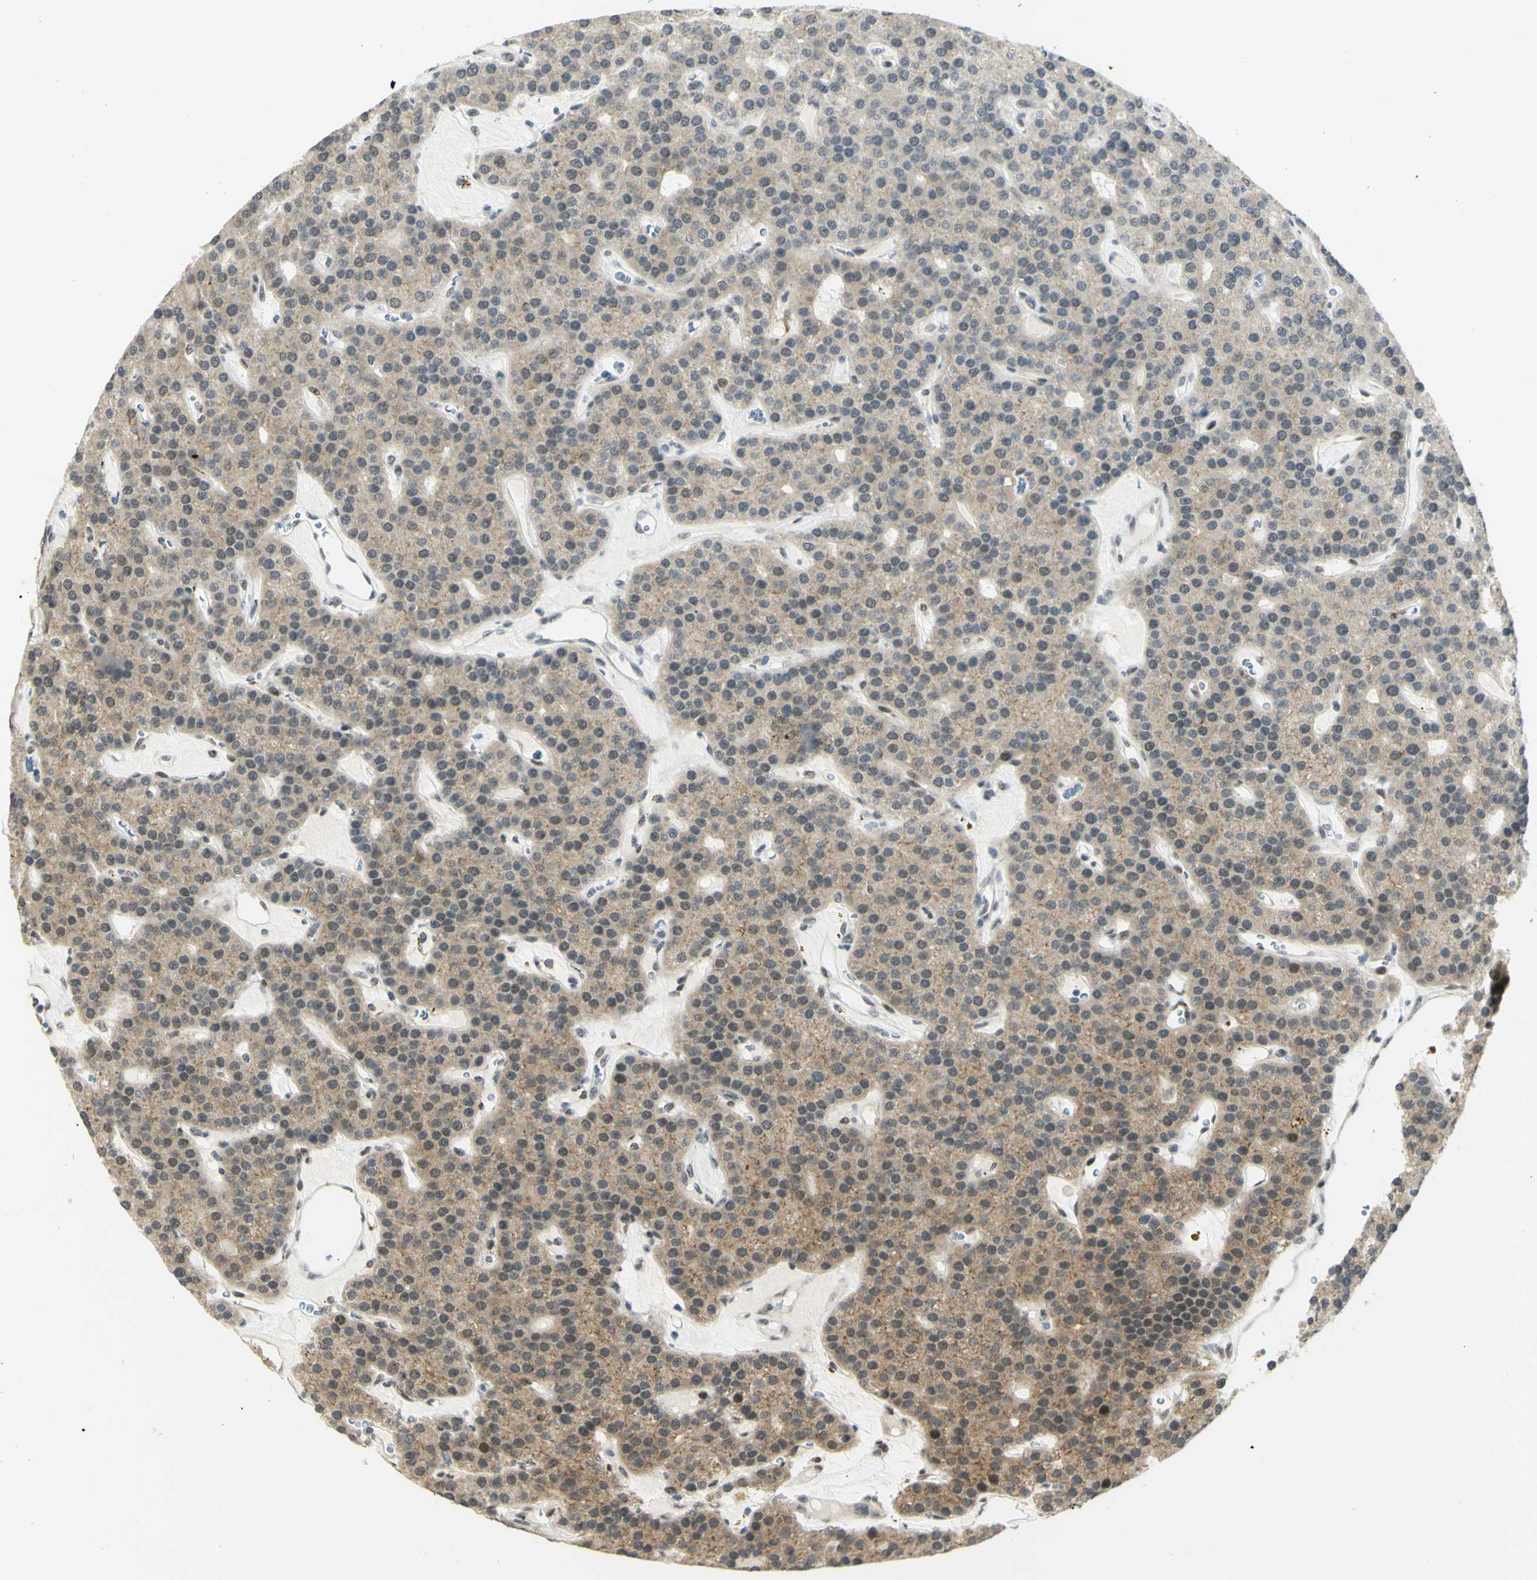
{"staining": {"intensity": "moderate", "quantity": ">75%", "location": "cytoplasmic/membranous,nuclear"}, "tissue": "parathyroid gland", "cell_type": "Glandular cells", "image_type": "normal", "snomed": [{"axis": "morphology", "description": "Normal tissue, NOS"}, {"axis": "morphology", "description": "Adenoma, NOS"}, {"axis": "topography", "description": "Parathyroid gland"}], "caption": "Unremarkable parathyroid gland shows moderate cytoplasmic/membranous,nuclear staining in approximately >75% of glandular cells The protein of interest is shown in brown color, while the nuclei are stained blue..", "gene": "DDX1", "patient": {"sex": "female", "age": 86}}